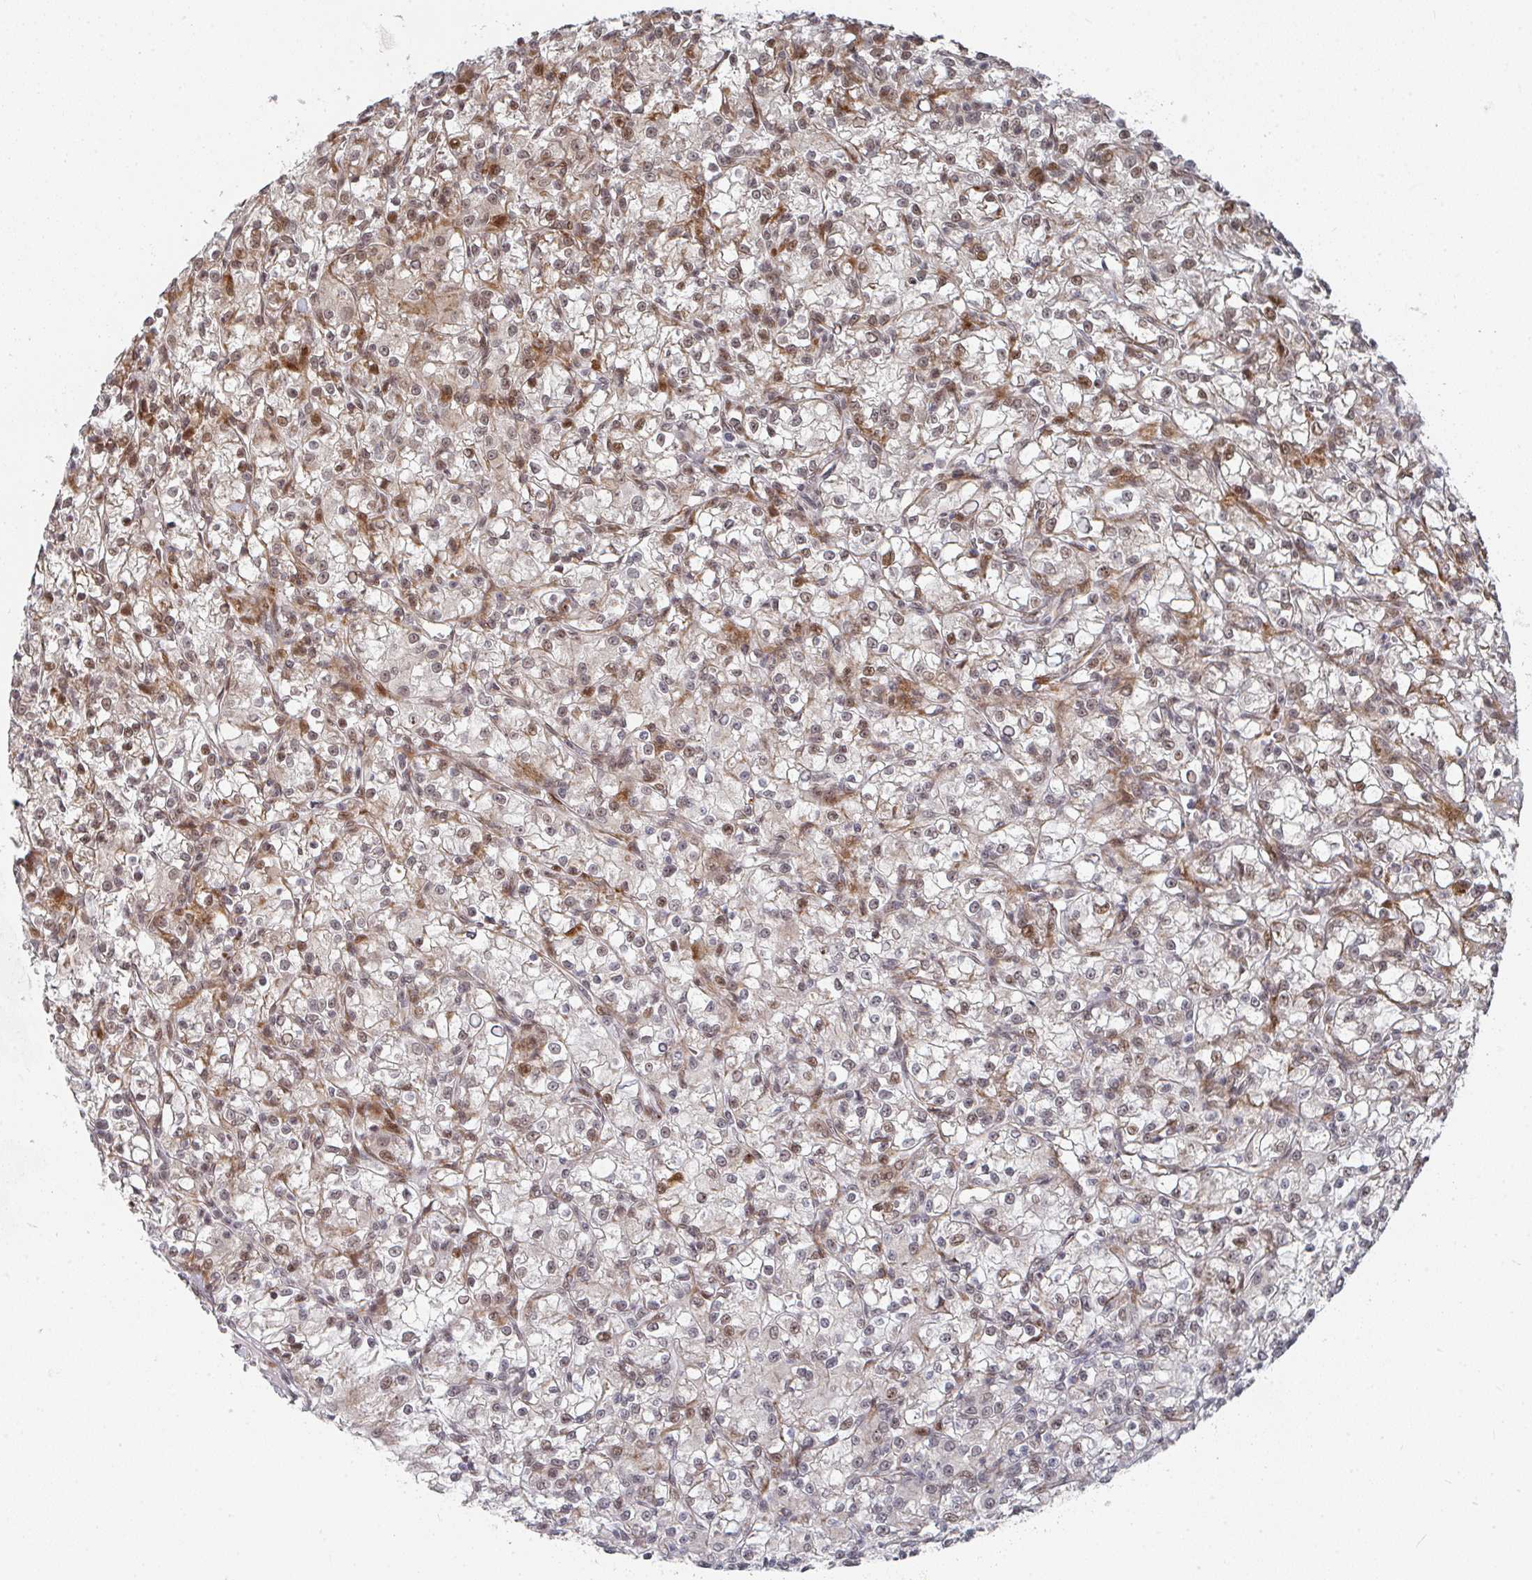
{"staining": {"intensity": "moderate", "quantity": "25%-75%", "location": "nuclear"}, "tissue": "renal cancer", "cell_type": "Tumor cells", "image_type": "cancer", "snomed": [{"axis": "morphology", "description": "Adenocarcinoma, NOS"}, {"axis": "topography", "description": "Kidney"}], "caption": "Adenocarcinoma (renal) stained with IHC demonstrates moderate nuclear staining in about 25%-75% of tumor cells.", "gene": "RBBP5", "patient": {"sex": "female", "age": 59}}